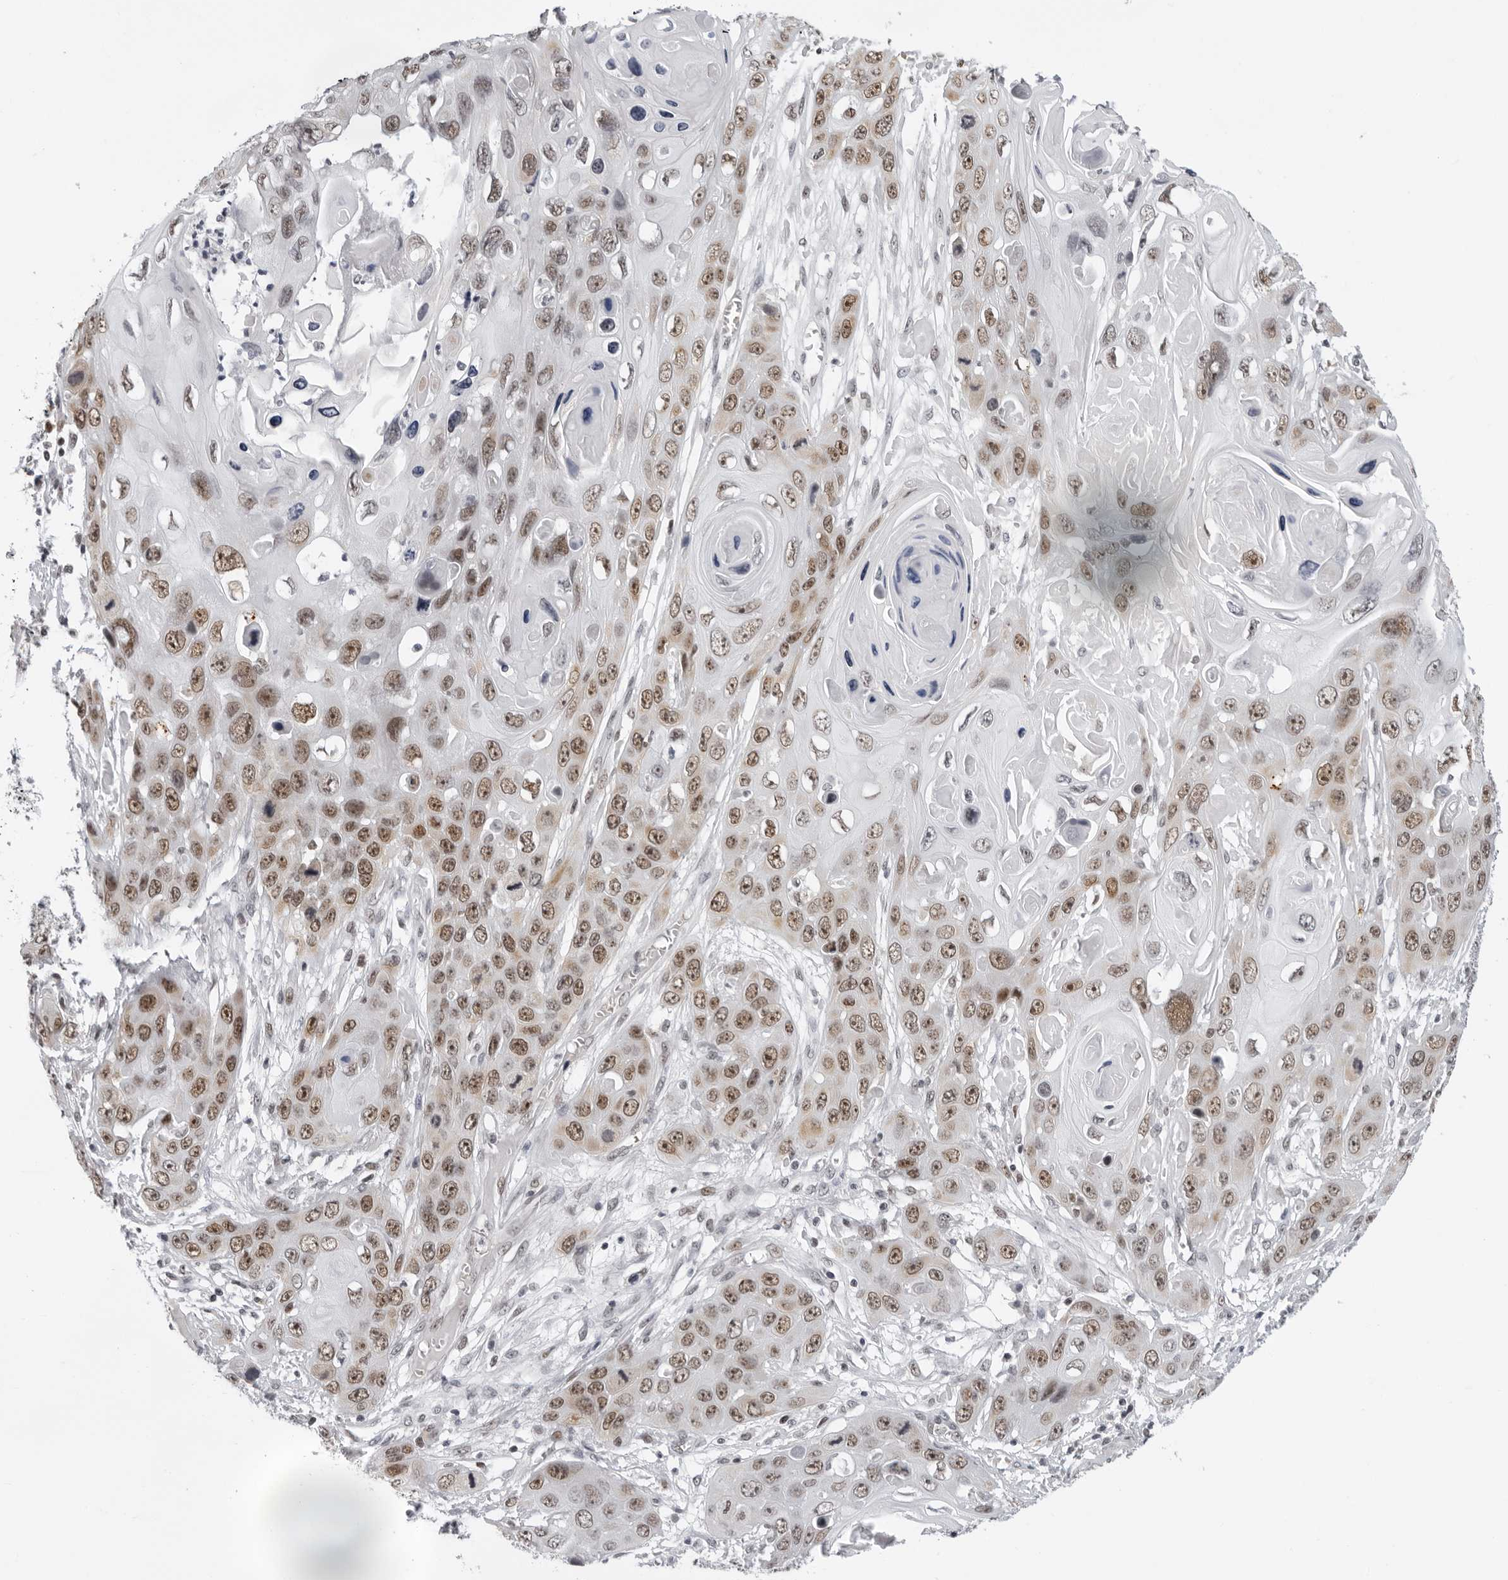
{"staining": {"intensity": "moderate", "quantity": ">75%", "location": "nuclear"}, "tissue": "skin cancer", "cell_type": "Tumor cells", "image_type": "cancer", "snomed": [{"axis": "morphology", "description": "Squamous cell carcinoma, NOS"}, {"axis": "topography", "description": "Skin"}], "caption": "A histopathology image of skin squamous cell carcinoma stained for a protein reveals moderate nuclear brown staining in tumor cells.", "gene": "USP1", "patient": {"sex": "male", "age": 55}}